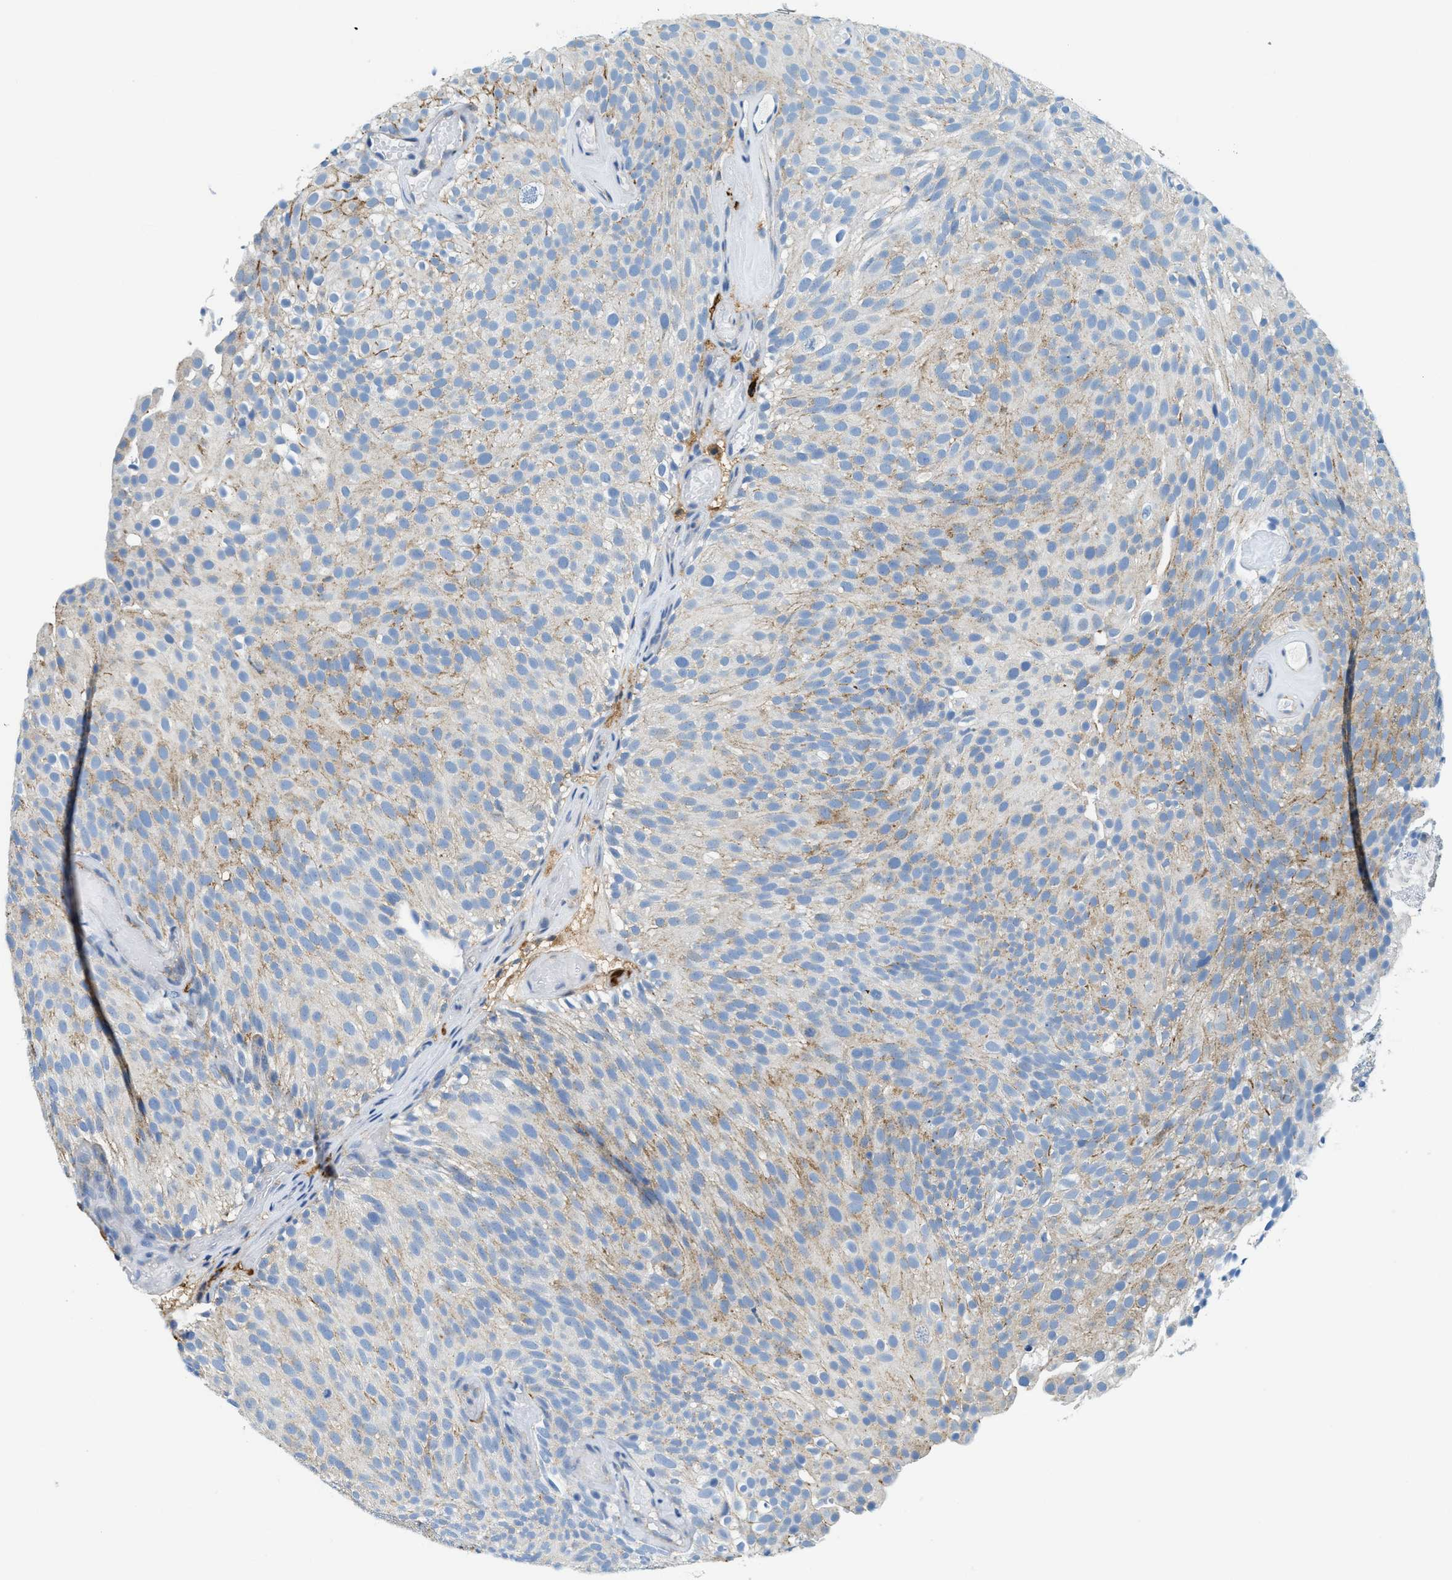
{"staining": {"intensity": "weak", "quantity": "25%-75%", "location": "cytoplasmic/membranous"}, "tissue": "urothelial cancer", "cell_type": "Tumor cells", "image_type": "cancer", "snomed": [{"axis": "morphology", "description": "Urothelial carcinoma, Low grade"}, {"axis": "topography", "description": "Urinary bladder"}], "caption": "High-magnification brightfield microscopy of urothelial carcinoma (low-grade) stained with DAB (brown) and counterstained with hematoxylin (blue). tumor cells exhibit weak cytoplasmic/membranous positivity is present in about25%-75% of cells.", "gene": "TPSAB1", "patient": {"sex": "male", "age": 78}}